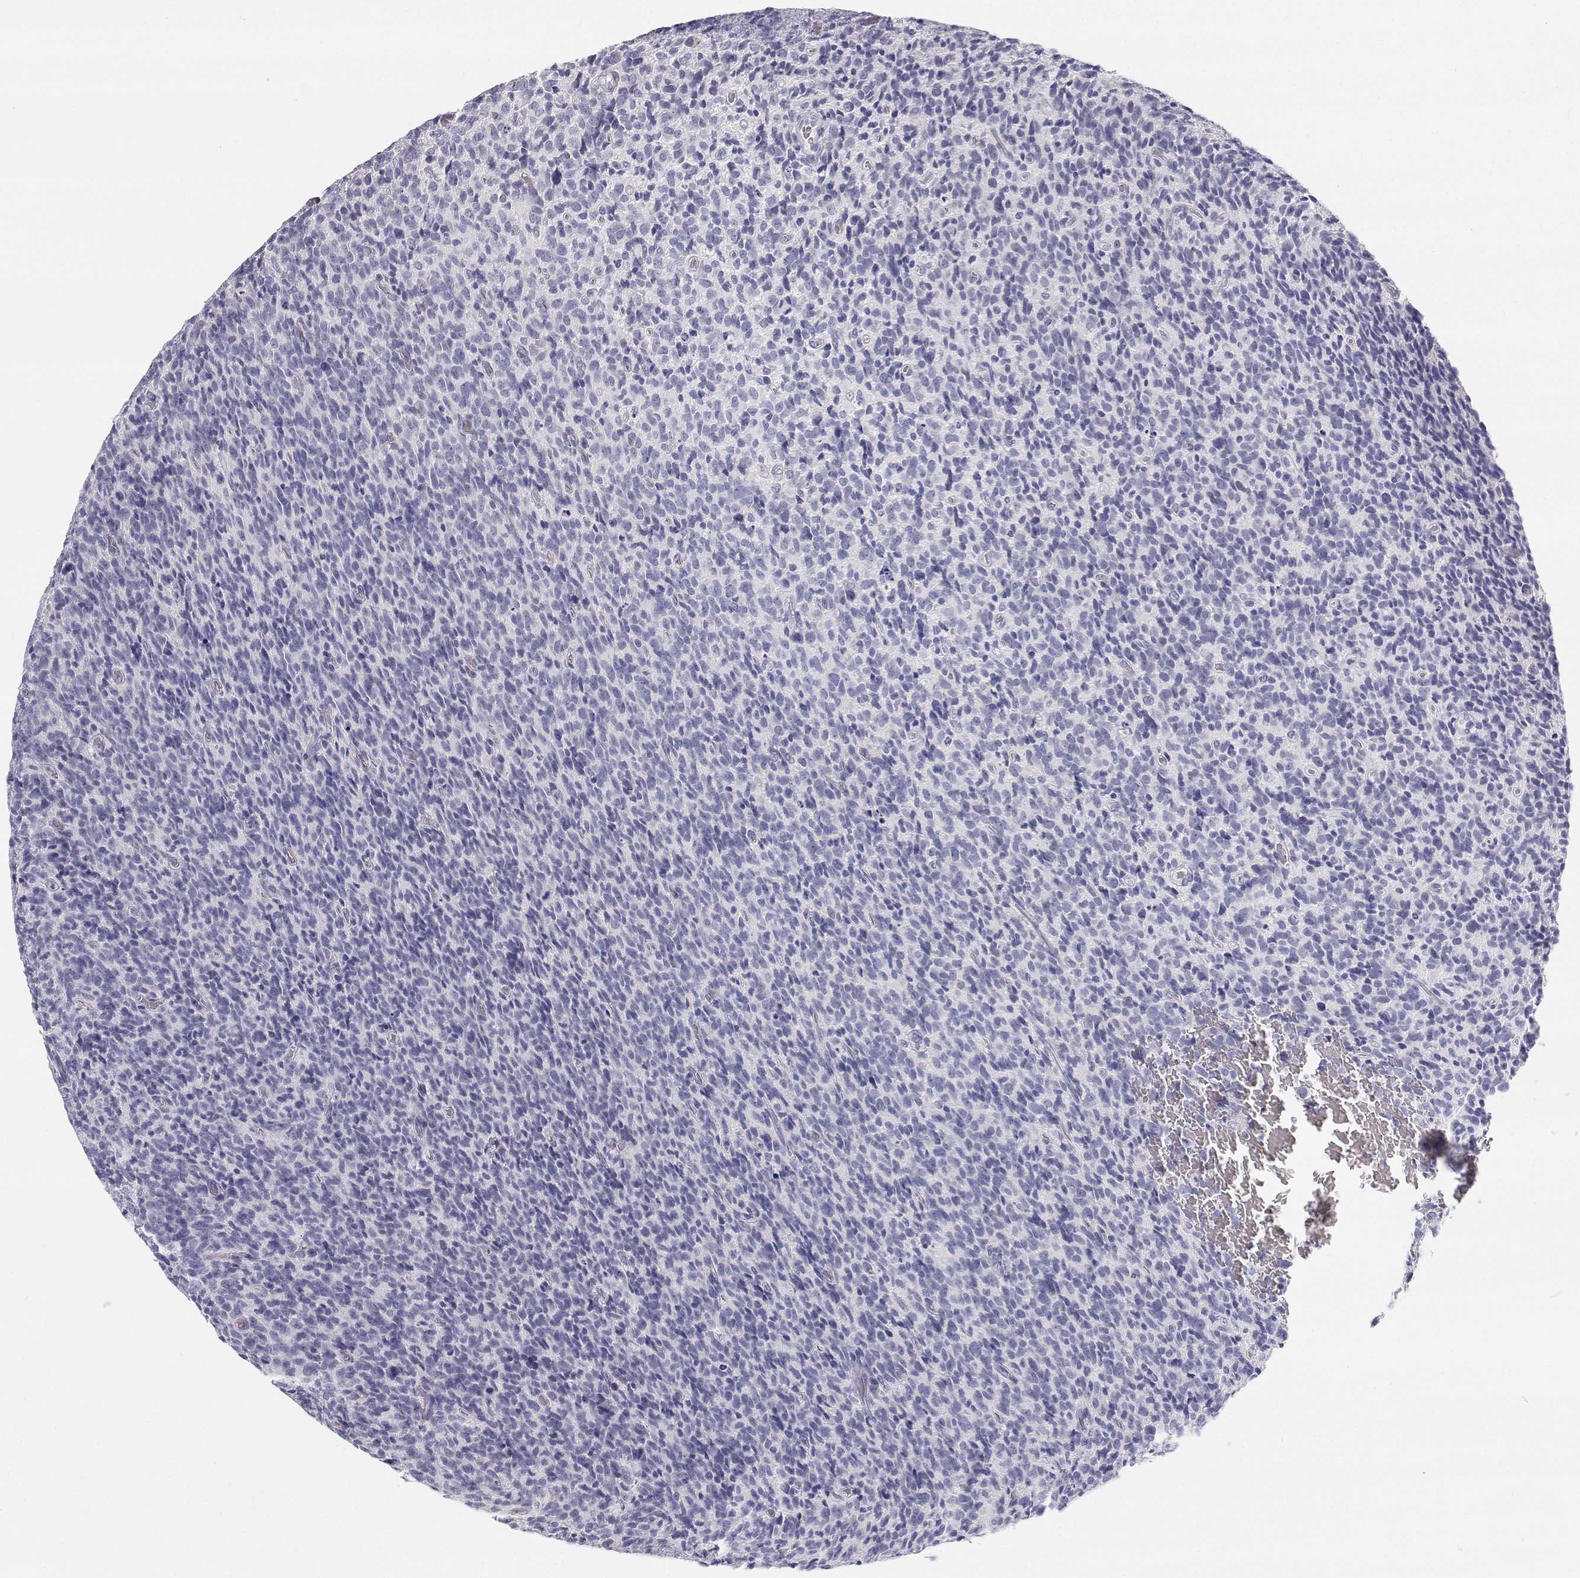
{"staining": {"intensity": "negative", "quantity": "none", "location": "none"}, "tissue": "glioma", "cell_type": "Tumor cells", "image_type": "cancer", "snomed": [{"axis": "morphology", "description": "Glioma, malignant, High grade"}, {"axis": "topography", "description": "Brain"}], "caption": "Tumor cells show no significant positivity in glioma. (Stains: DAB (3,3'-diaminobenzidine) immunohistochemistry (IHC) with hematoxylin counter stain, Microscopy: brightfield microscopy at high magnification).", "gene": "TTN", "patient": {"sex": "male", "age": 76}}